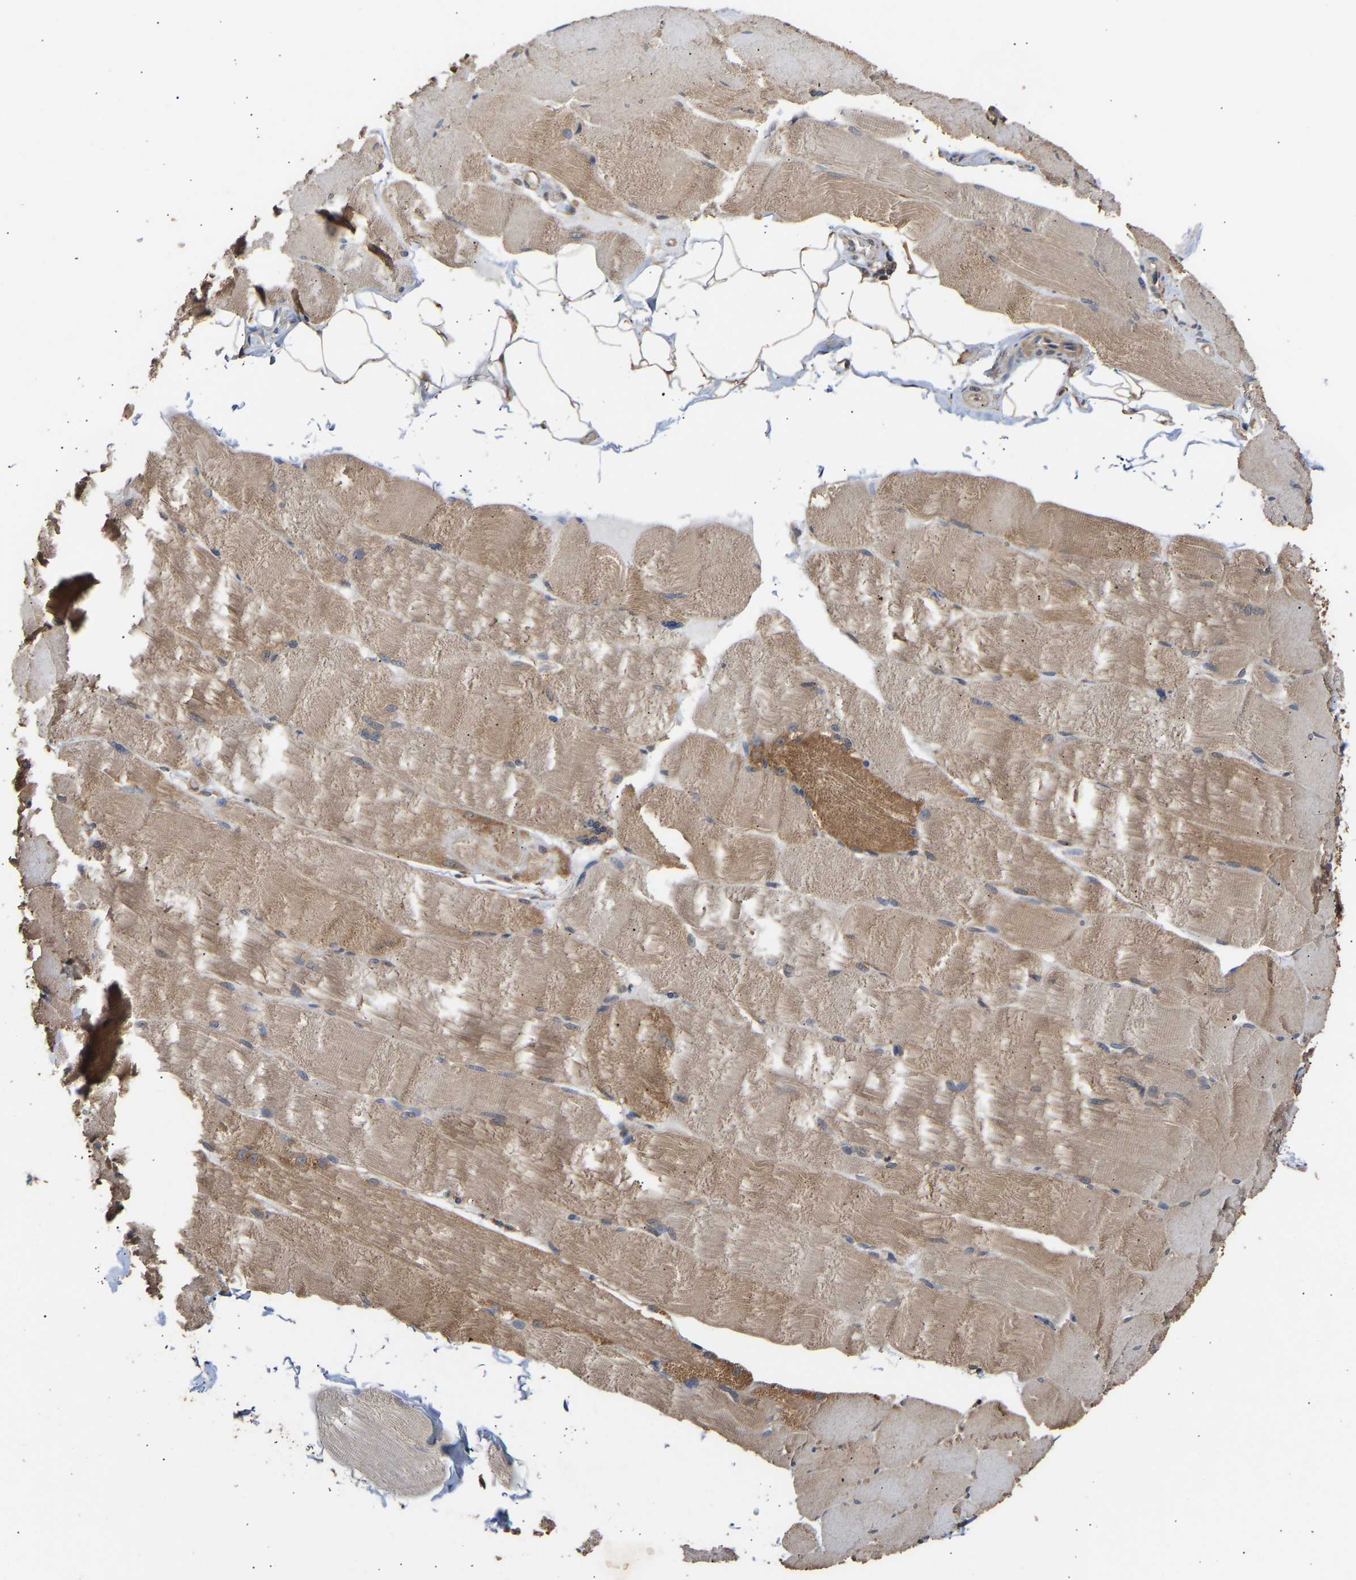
{"staining": {"intensity": "moderate", "quantity": ">75%", "location": "cytoplasmic/membranous"}, "tissue": "skeletal muscle", "cell_type": "Myocytes", "image_type": "normal", "snomed": [{"axis": "morphology", "description": "Normal tissue, NOS"}, {"axis": "topography", "description": "Skin"}, {"axis": "topography", "description": "Skeletal muscle"}], "caption": "Protein expression analysis of benign human skeletal muscle reveals moderate cytoplasmic/membranous expression in about >75% of myocytes.", "gene": "ZNF26", "patient": {"sex": "male", "age": 83}}